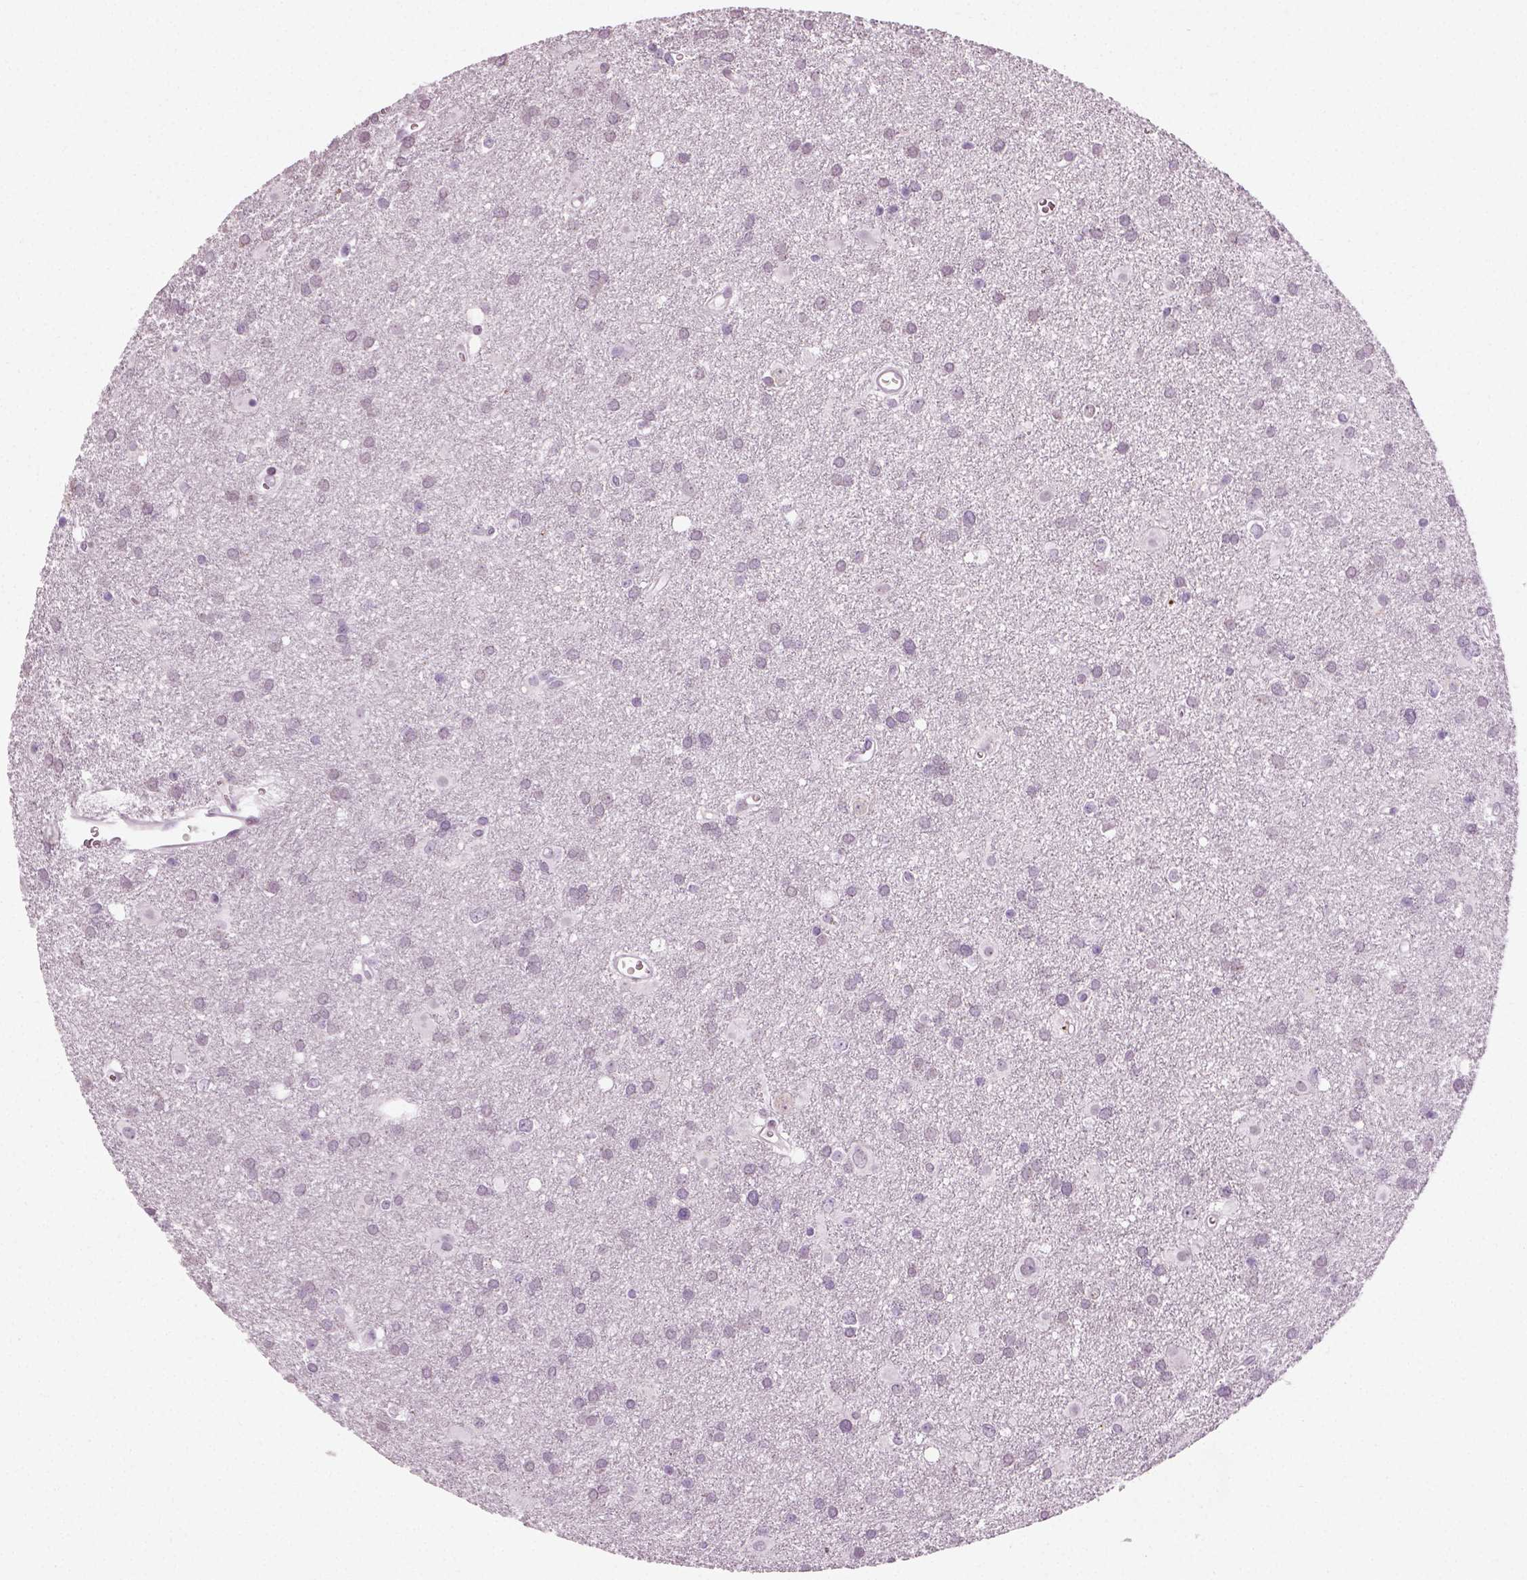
{"staining": {"intensity": "negative", "quantity": "none", "location": "none"}, "tissue": "glioma", "cell_type": "Tumor cells", "image_type": "cancer", "snomed": [{"axis": "morphology", "description": "Glioma, malignant, Low grade"}, {"axis": "topography", "description": "Brain"}], "caption": "Micrograph shows no protein positivity in tumor cells of glioma tissue.", "gene": "SPATA31E1", "patient": {"sex": "male", "age": 58}}